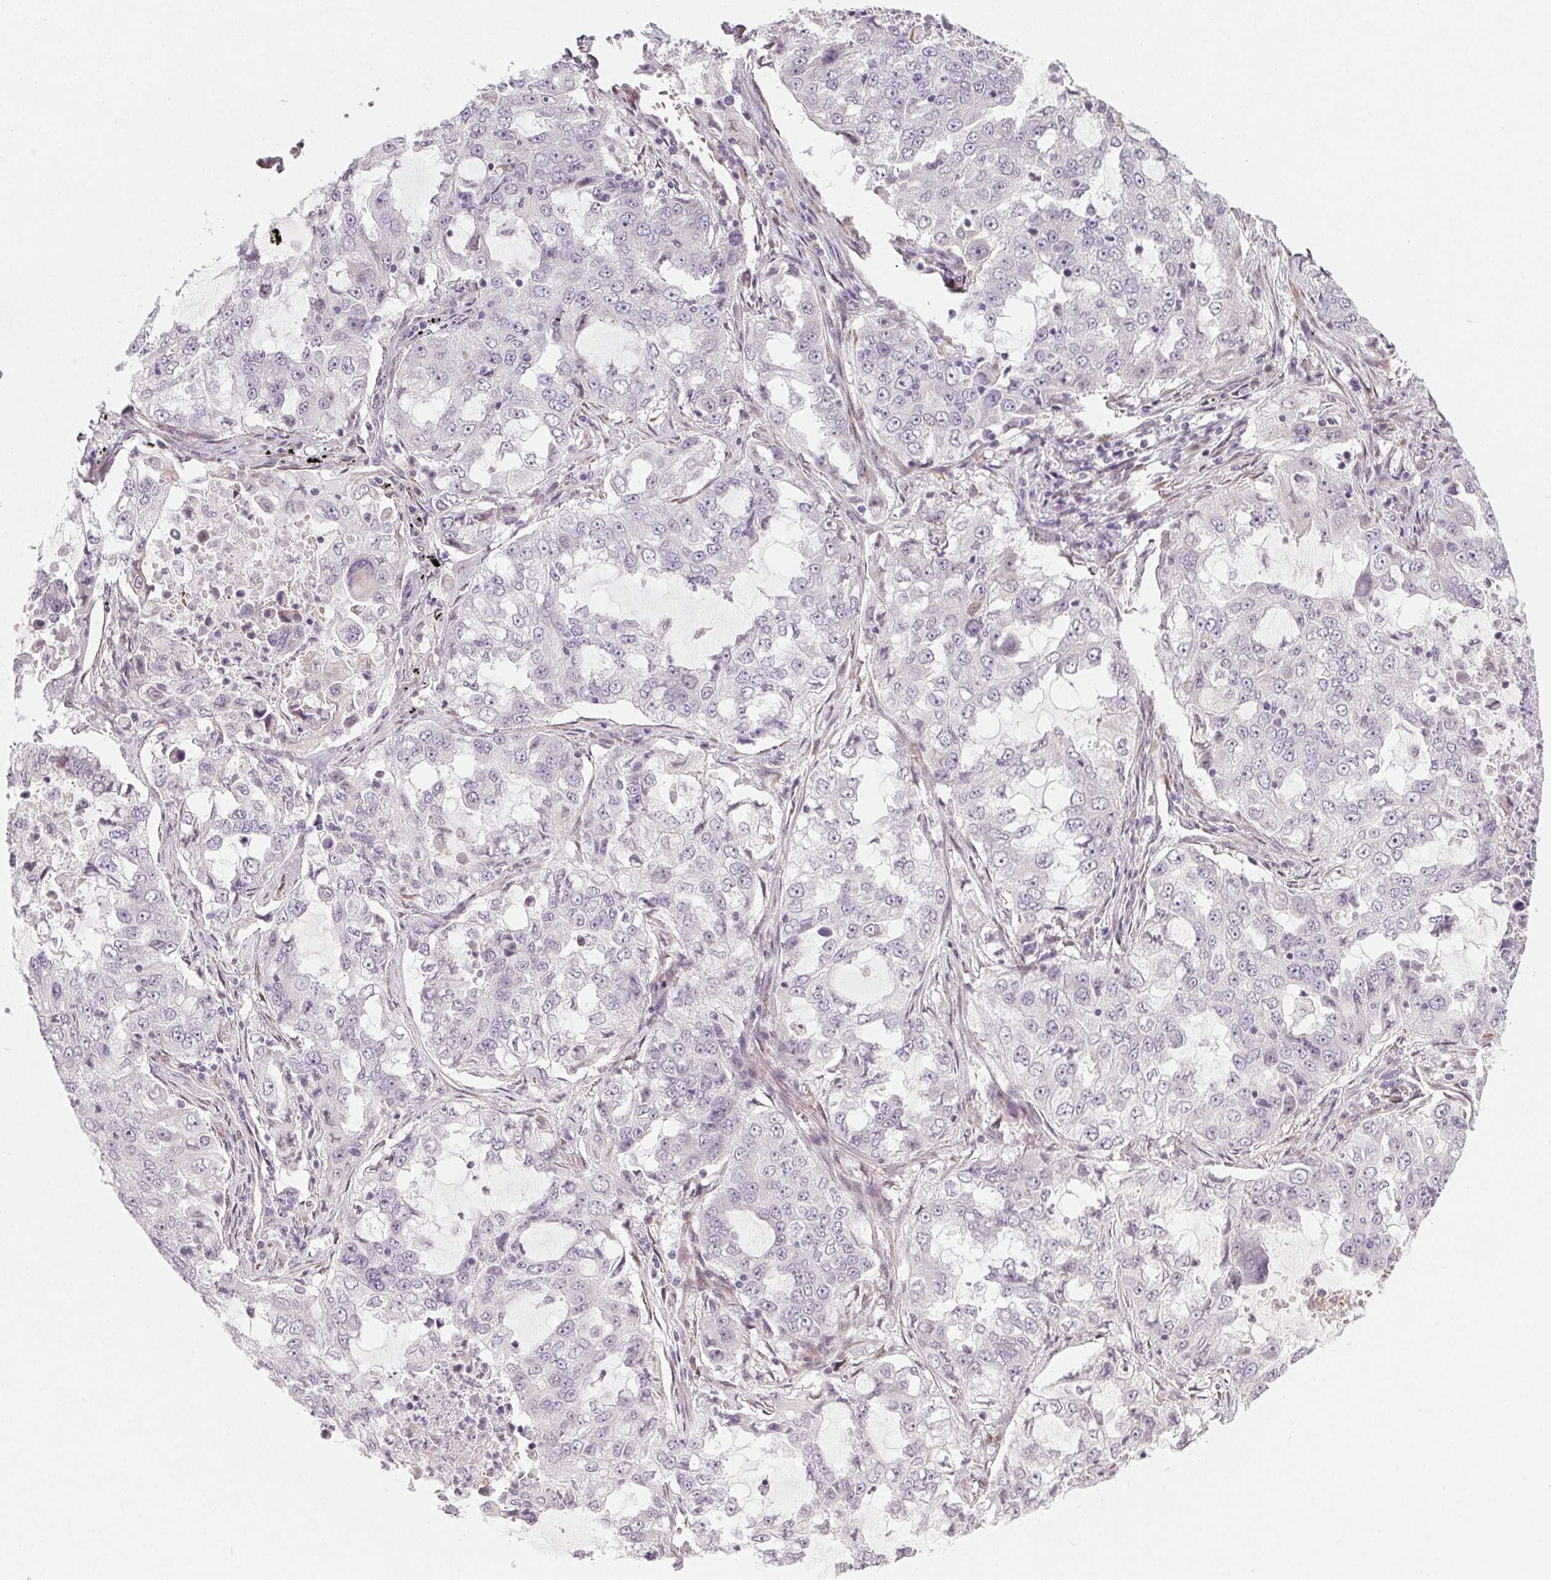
{"staining": {"intensity": "negative", "quantity": "none", "location": "none"}, "tissue": "lung cancer", "cell_type": "Tumor cells", "image_type": "cancer", "snomed": [{"axis": "morphology", "description": "Adenocarcinoma, NOS"}, {"axis": "topography", "description": "Lung"}], "caption": "Immunohistochemistry (IHC) histopathology image of neoplastic tissue: lung adenocarcinoma stained with DAB (3,3'-diaminobenzidine) displays no significant protein staining in tumor cells.", "gene": "CCDC96", "patient": {"sex": "female", "age": 61}}